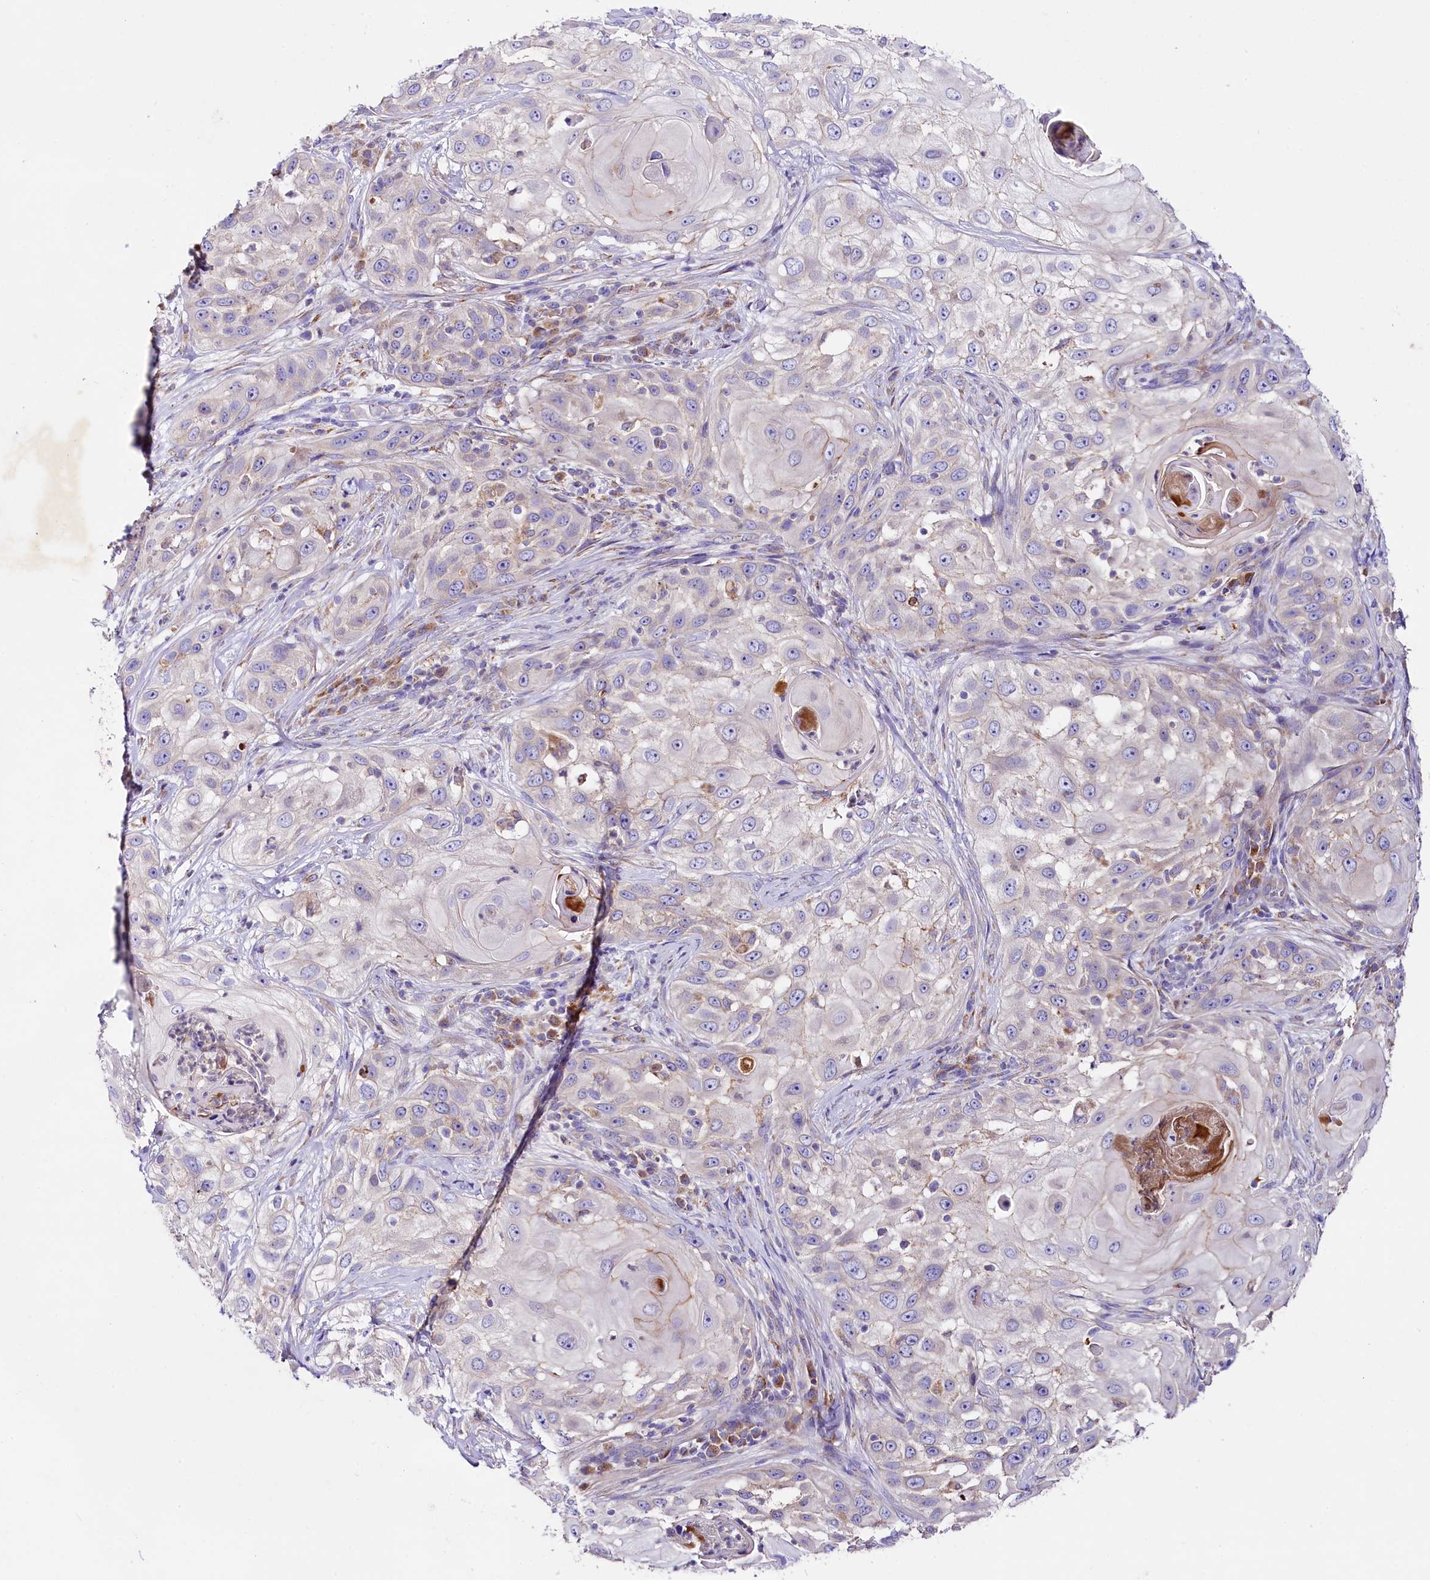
{"staining": {"intensity": "negative", "quantity": "none", "location": "none"}, "tissue": "skin cancer", "cell_type": "Tumor cells", "image_type": "cancer", "snomed": [{"axis": "morphology", "description": "Squamous cell carcinoma, NOS"}, {"axis": "topography", "description": "Skin"}], "caption": "IHC histopathology image of neoplastic tissue: human skin cancer stained with DAB reveals no significant protein expression in tumor cells.", "gene": "SACM1L", "patient": {"sex": "female", "age": 44}}